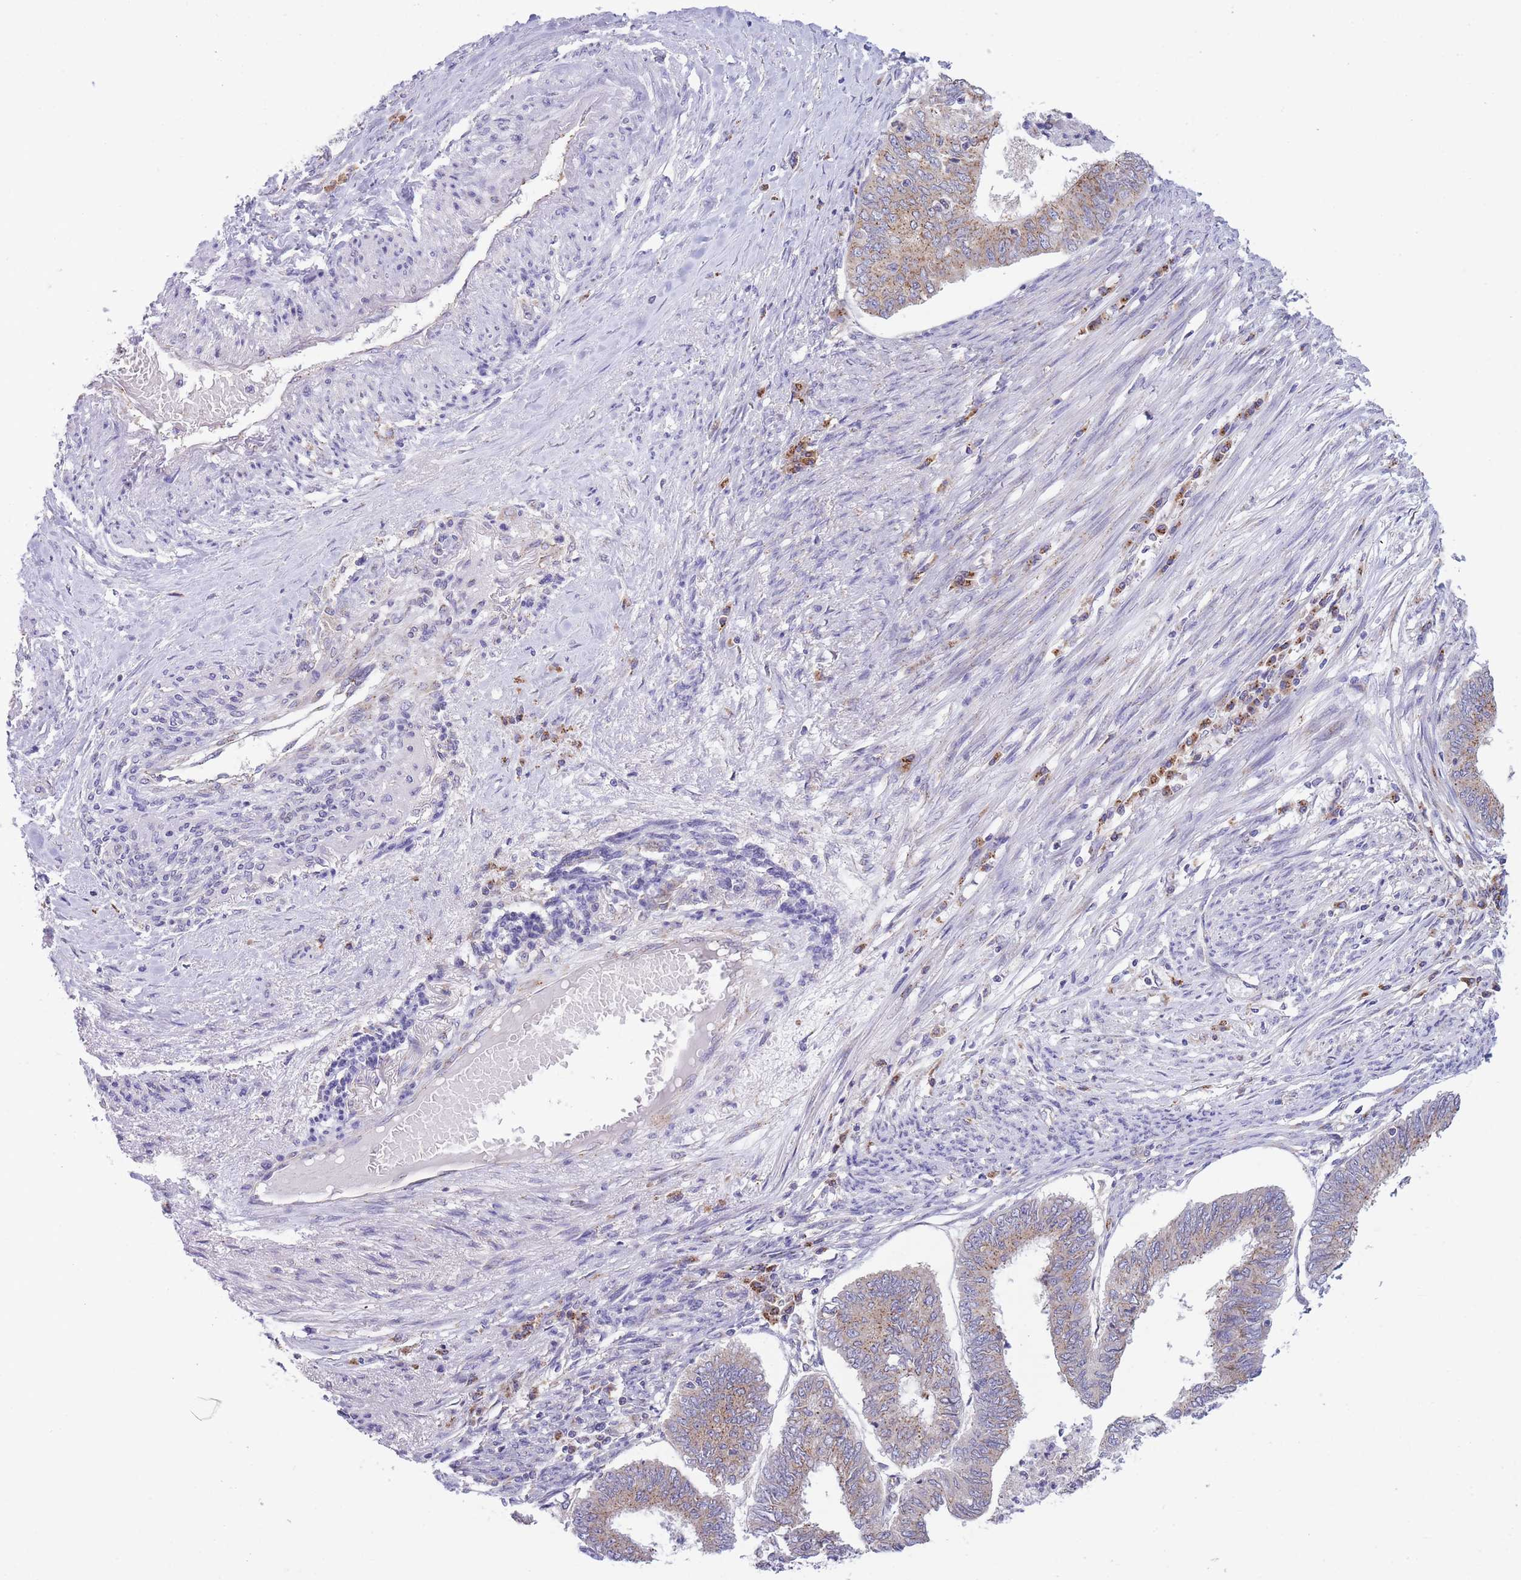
{"staining": {"intensity": "moderate", "quantity": ">75%", "location": "cytoplasmic/membranous"}, "tissue": "endometrial cancer", "cell_type": "Tumor cells", "image_type": "cancer", "snomed": [{"axis": "morphology", "description": "Adenocarcinoma, NOS"}, {"axis": "topography", "description": "Endometrium"}], "caption": "This is a micrograph of immunohistochemistry staining of adenocarcinoma (endometrial), which shows moderate positivity in the cytoplasmic/membranous of tumor cells.", "gene": "COPG2", "patient": {"sex": "female", "age": 68}}